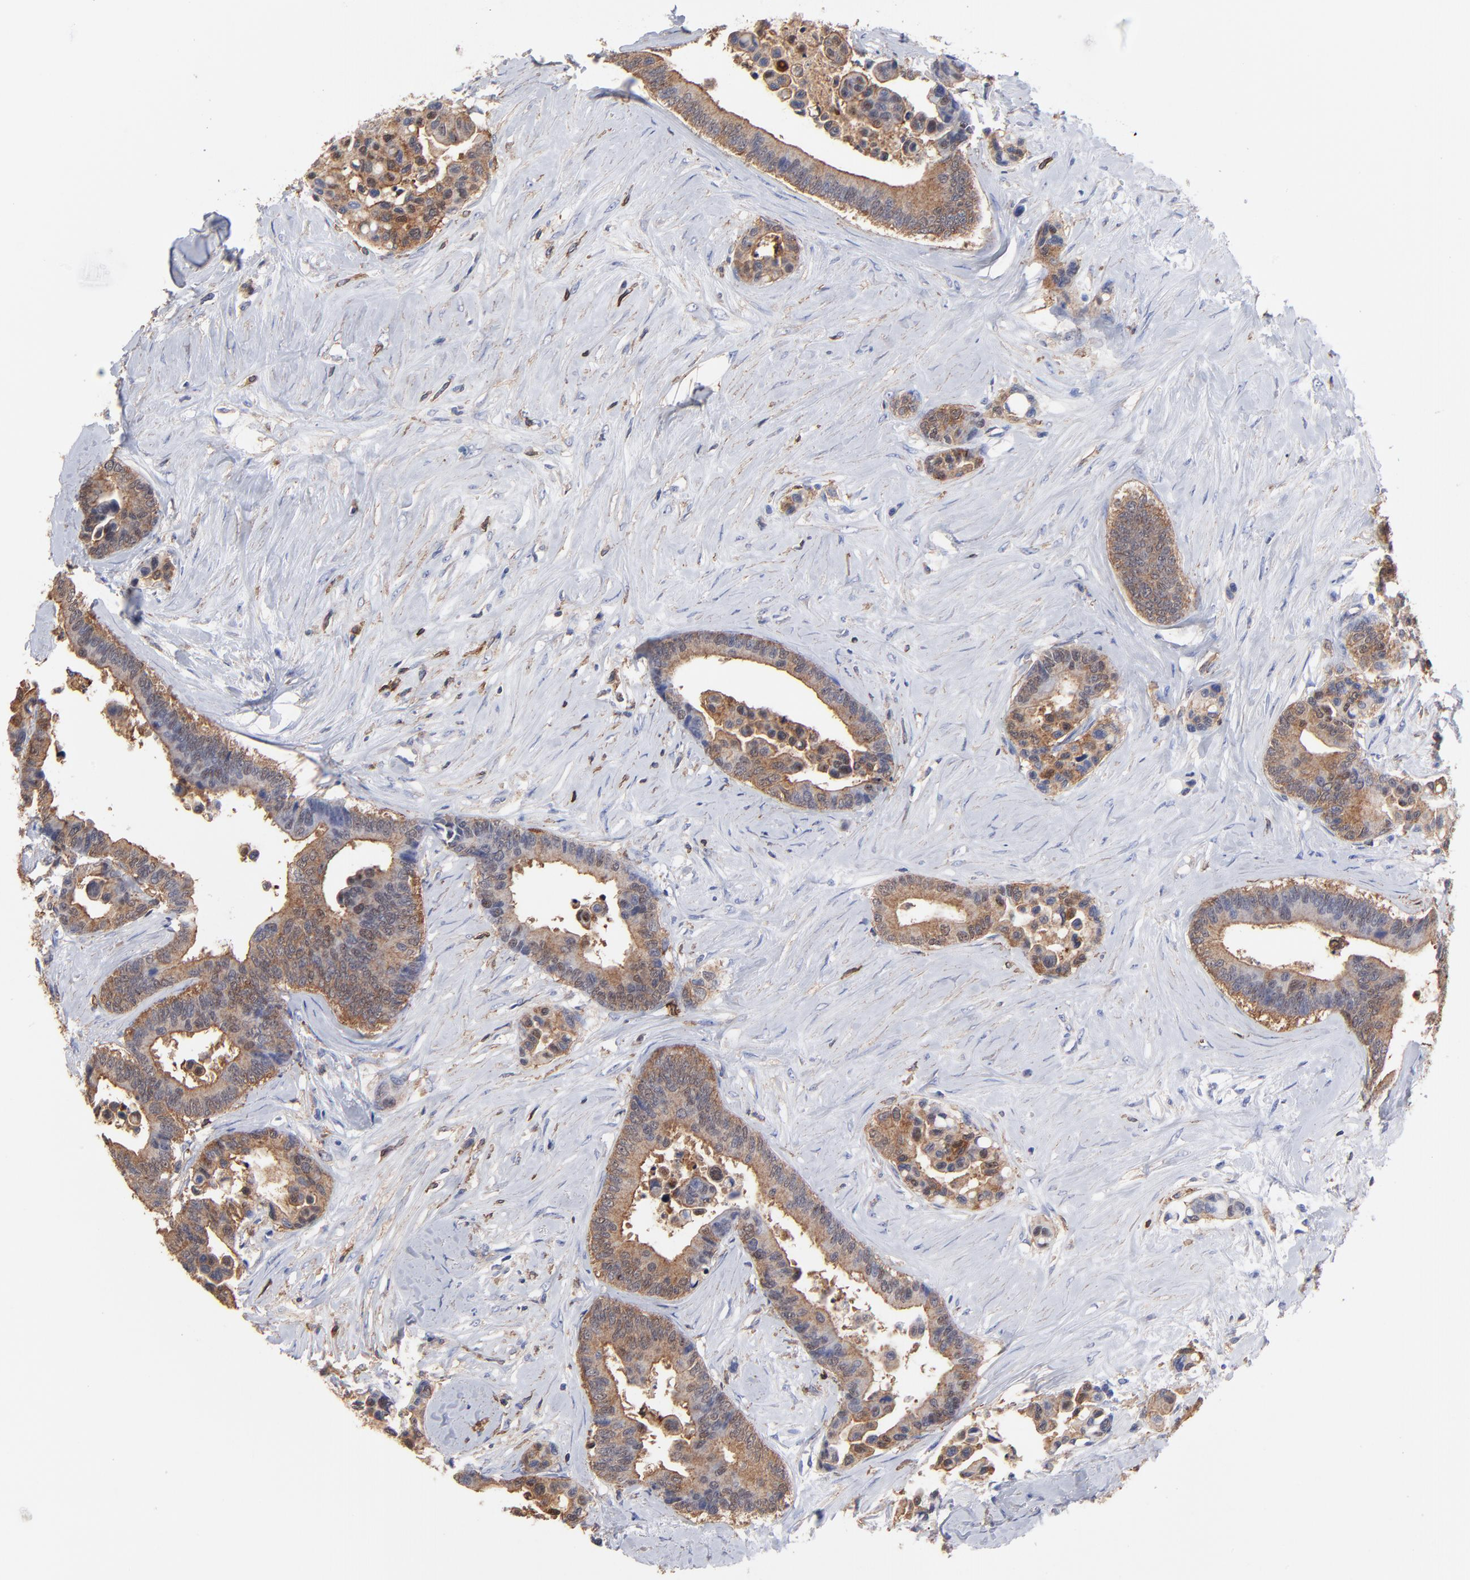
{"staining": {"intensity": "moderate", "quantity": "25%-75%", "location": "cytoplasmic/membranous"}, "tissue": "colorectal cancer", "cell_type": "Tumor cells", "image_type": "cancer", "snomed": [{"axis": "morphology", "description": "Adenocarcinoma, NOS"}, {"axis": "topography", "description": "Colon"}], "caption": "DAB (3,3'-diaminobenzidine) immunohistochemical staining of human colorectal cancer reveals moderate cytoplasmic/membranous protein expression in about 25%-75% of tumor cells.", "gene": "ASL", "patient": {"sex": "male", "age": 82}}